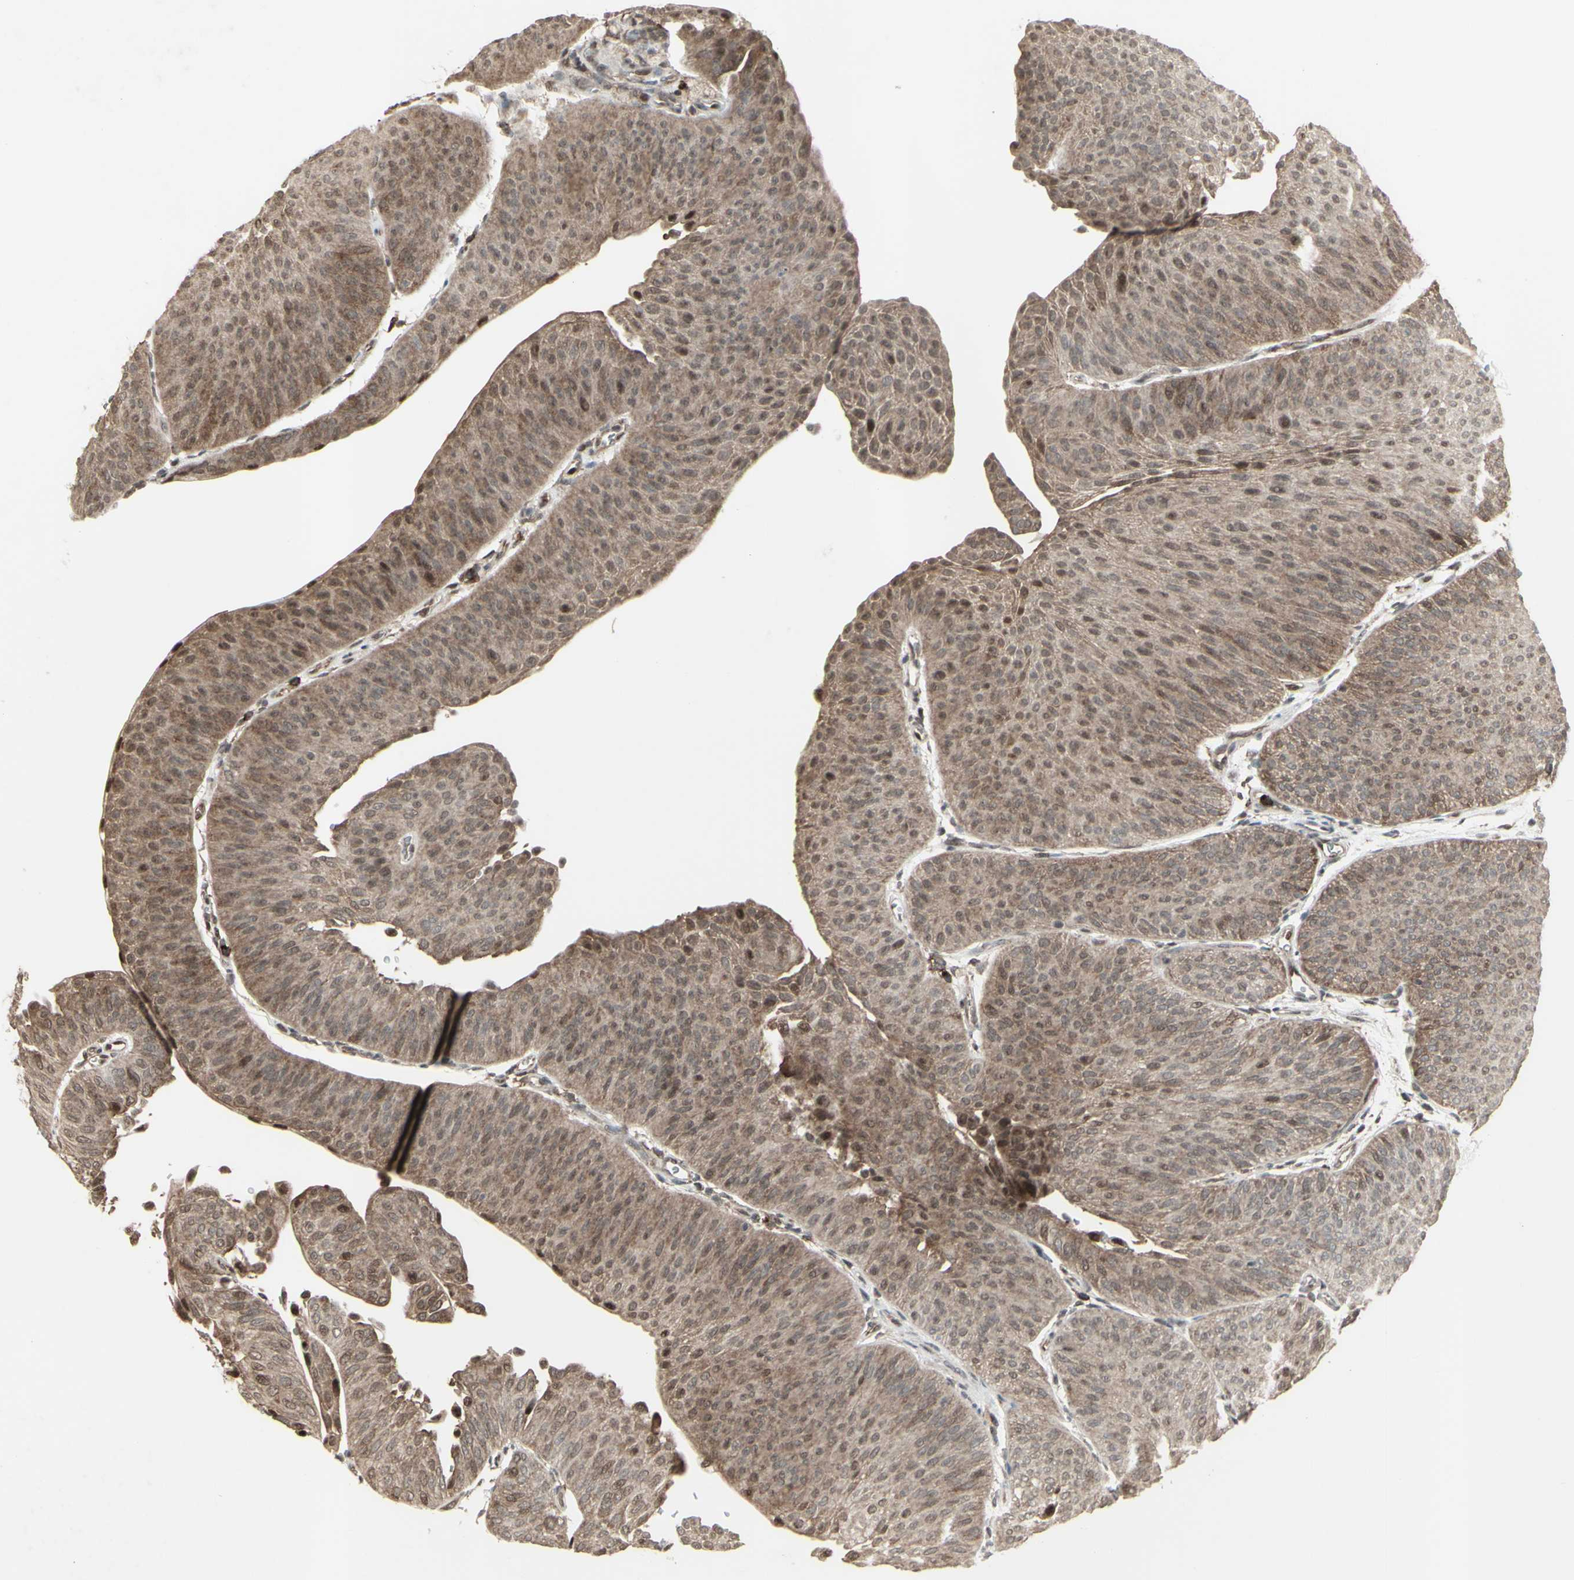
{"staining": {"intensity": "weak", "quantity": ">75%", "location": "cytoplasmic/membranous"}, "tissue": "urothelial cancer", "cell_type": "Tumor cells", "image_type": "cancer", "snomed": [{"axis": "morphology", "description": "Urothelial carcinoma, Low grade"}, {"axis": "topography", "description": "Urinary bladder"}], "caption": "DAB immunohistochemical staining of urothelial carcinoma (low-grade) shows weak cytoplasmic/membranous protein staining in approximately >75% of tumor cells.", "gene": "CD33", "patient": {"sex": "female", "age": 60}}